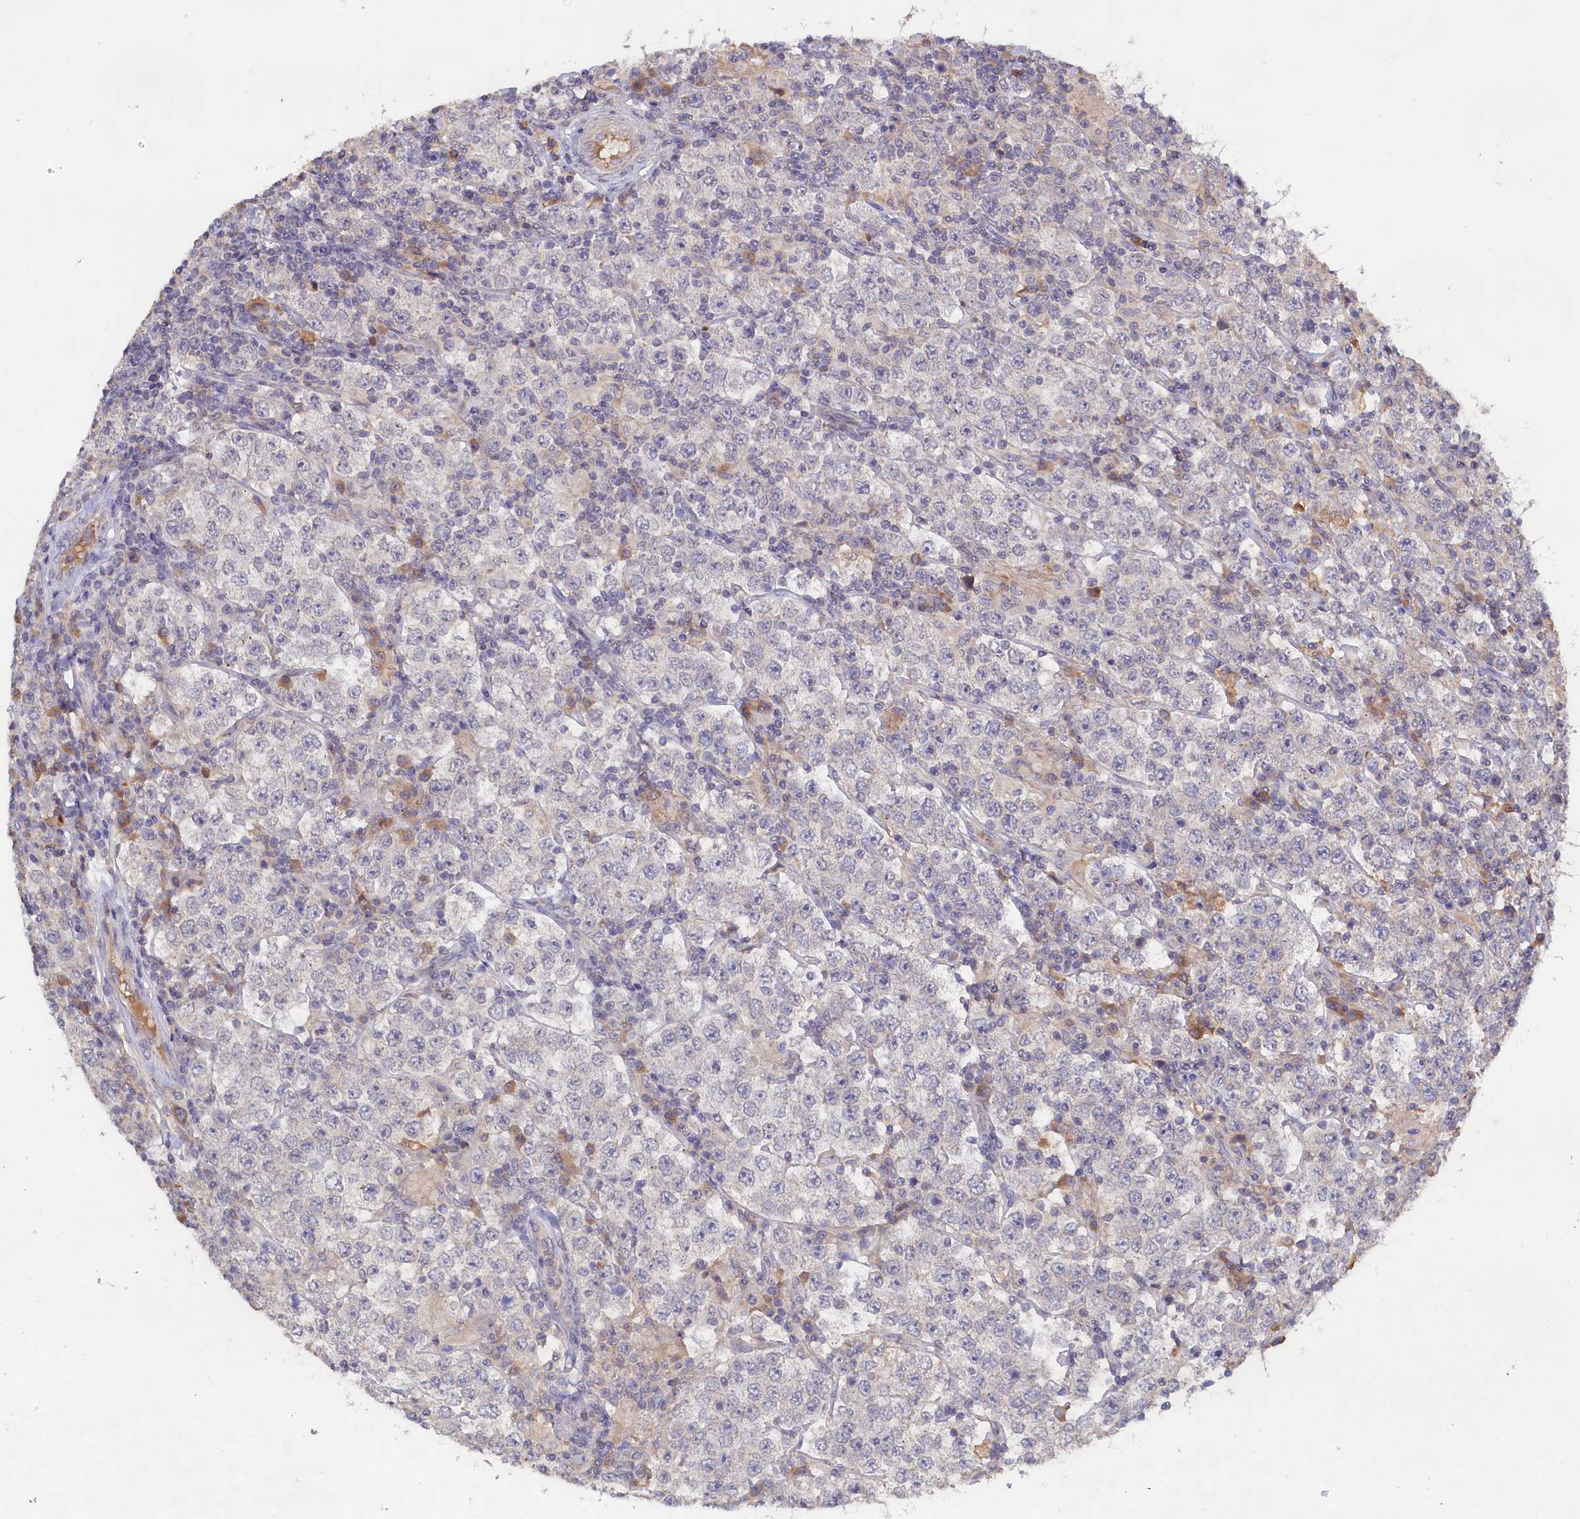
{"staining": {"intensity": "negative", "quantity": "none", "location": "none"}, "tissue": "testis cancer", "cell_type": "Tumor cells", "image_type": "cancer", "snomed": [{"axis": "morphology", "description": "Normal tissue, NOS"}, {"axis": "morphology", "description": "Urothelial carcinoma, High grade"}, {"axis": "morphology", "description": "Seminoma, NOS"}, {"axis": "morphology", "description": "Carcinoma, Embryonal, NOS"}, {"axis": "topography", "description": "Urinary bladder"}, {"axis": "topography", "description": "Testis"}], "caption": "Tumor cells are negative for protein expression in human testis cancer (seminoma).", "gene": "CELF5", "patient": {"sex": "male", "age": 41}}